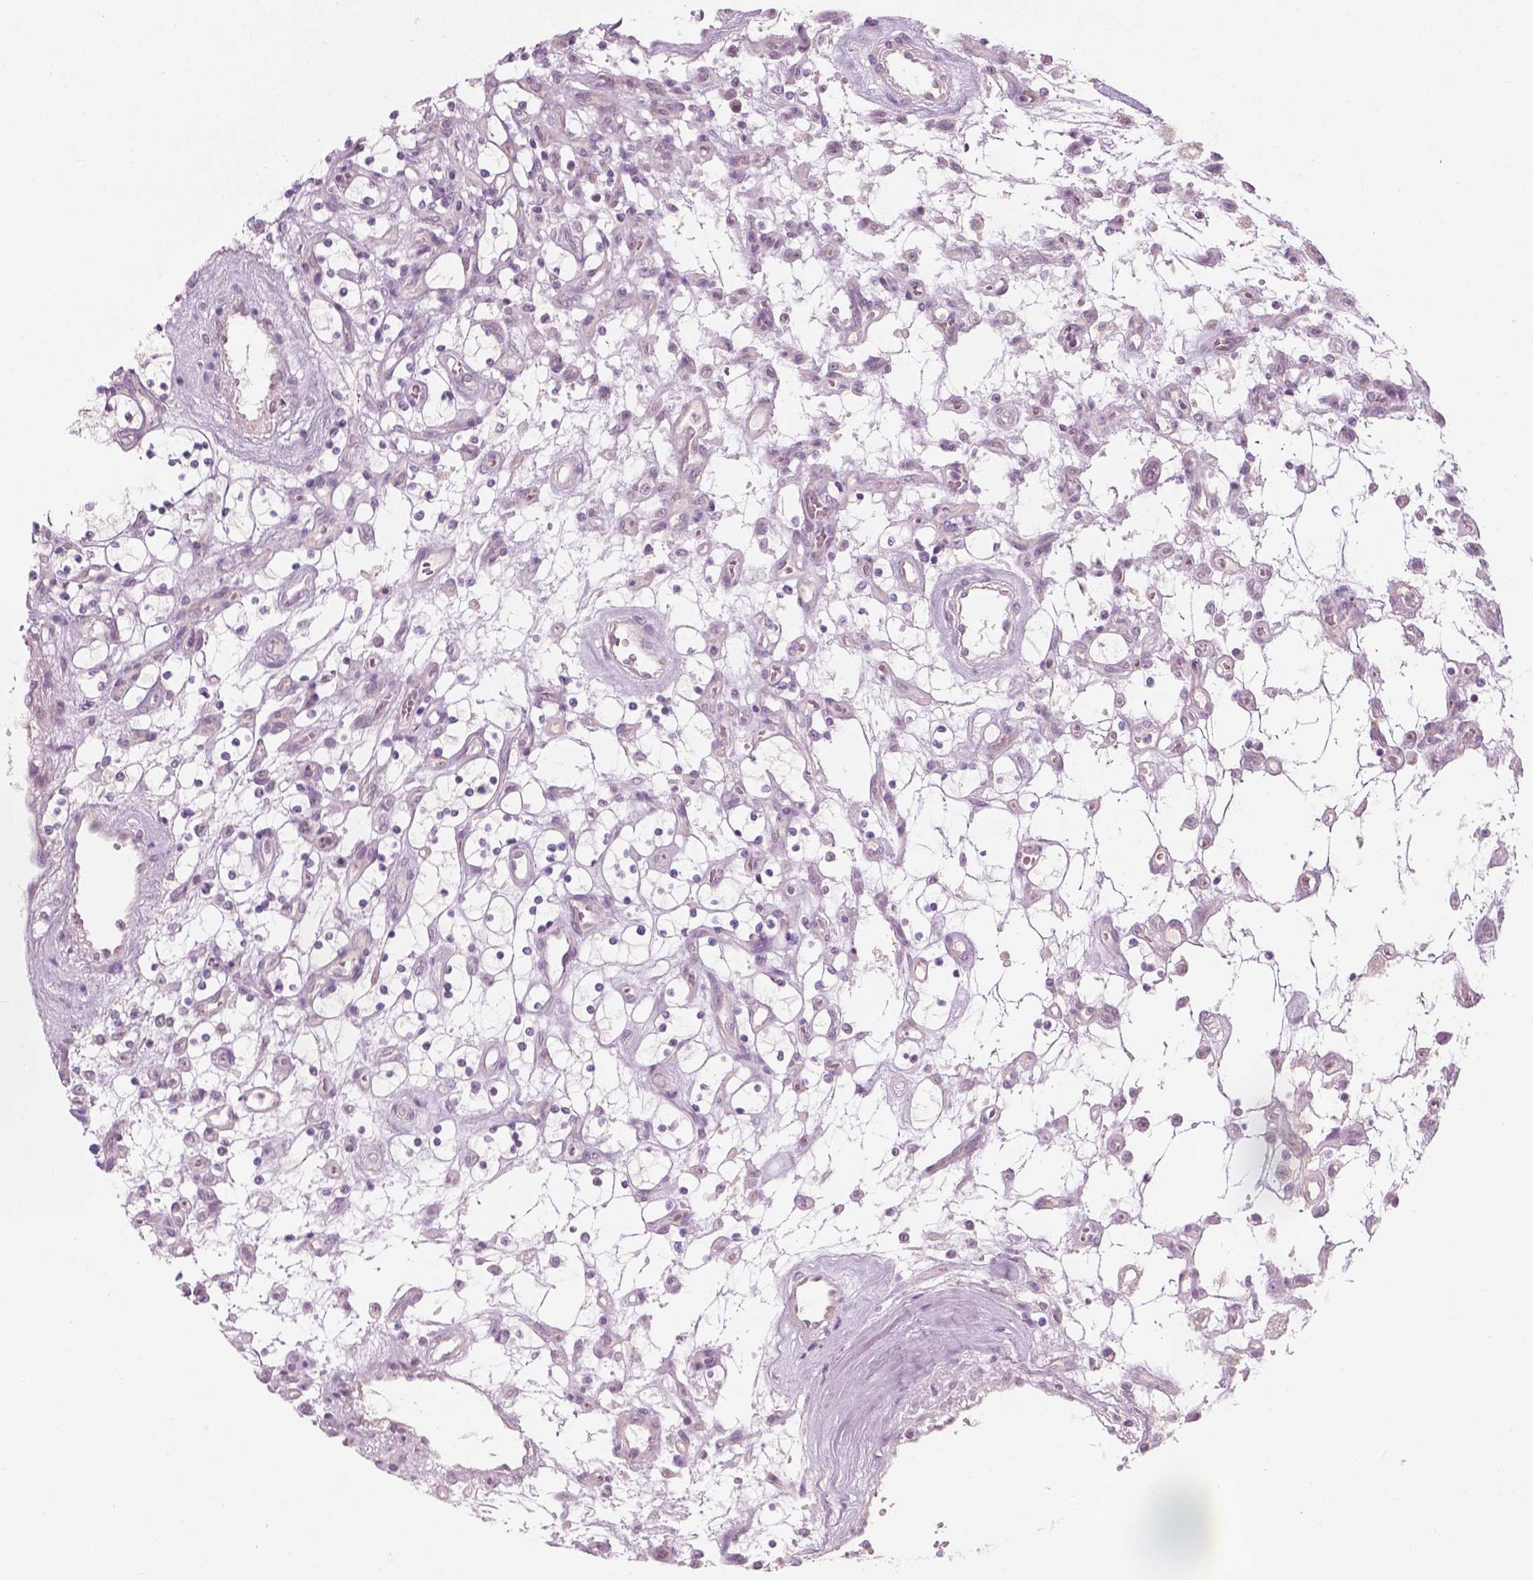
{"staining": {"intensity": "negative", "quantity": "none", "location": "none"}, "tissue": "renal cancer", "cell_type": "Tumor cells", "image_type": "cancer", "snomed": [{"axis": "morphology", "description": "Adenocarcinoma, NOS"}, {"axis": "topography", "description": "Kidney"}], "caption": "This histopathology image is of renal cancer stained with IHC to label a protein in brown with the nuclei are counter-stained blue. There is no positivity in tumor cells.", "gene": "CFAP126", "patient": {"sex": "female", "age": 69}}